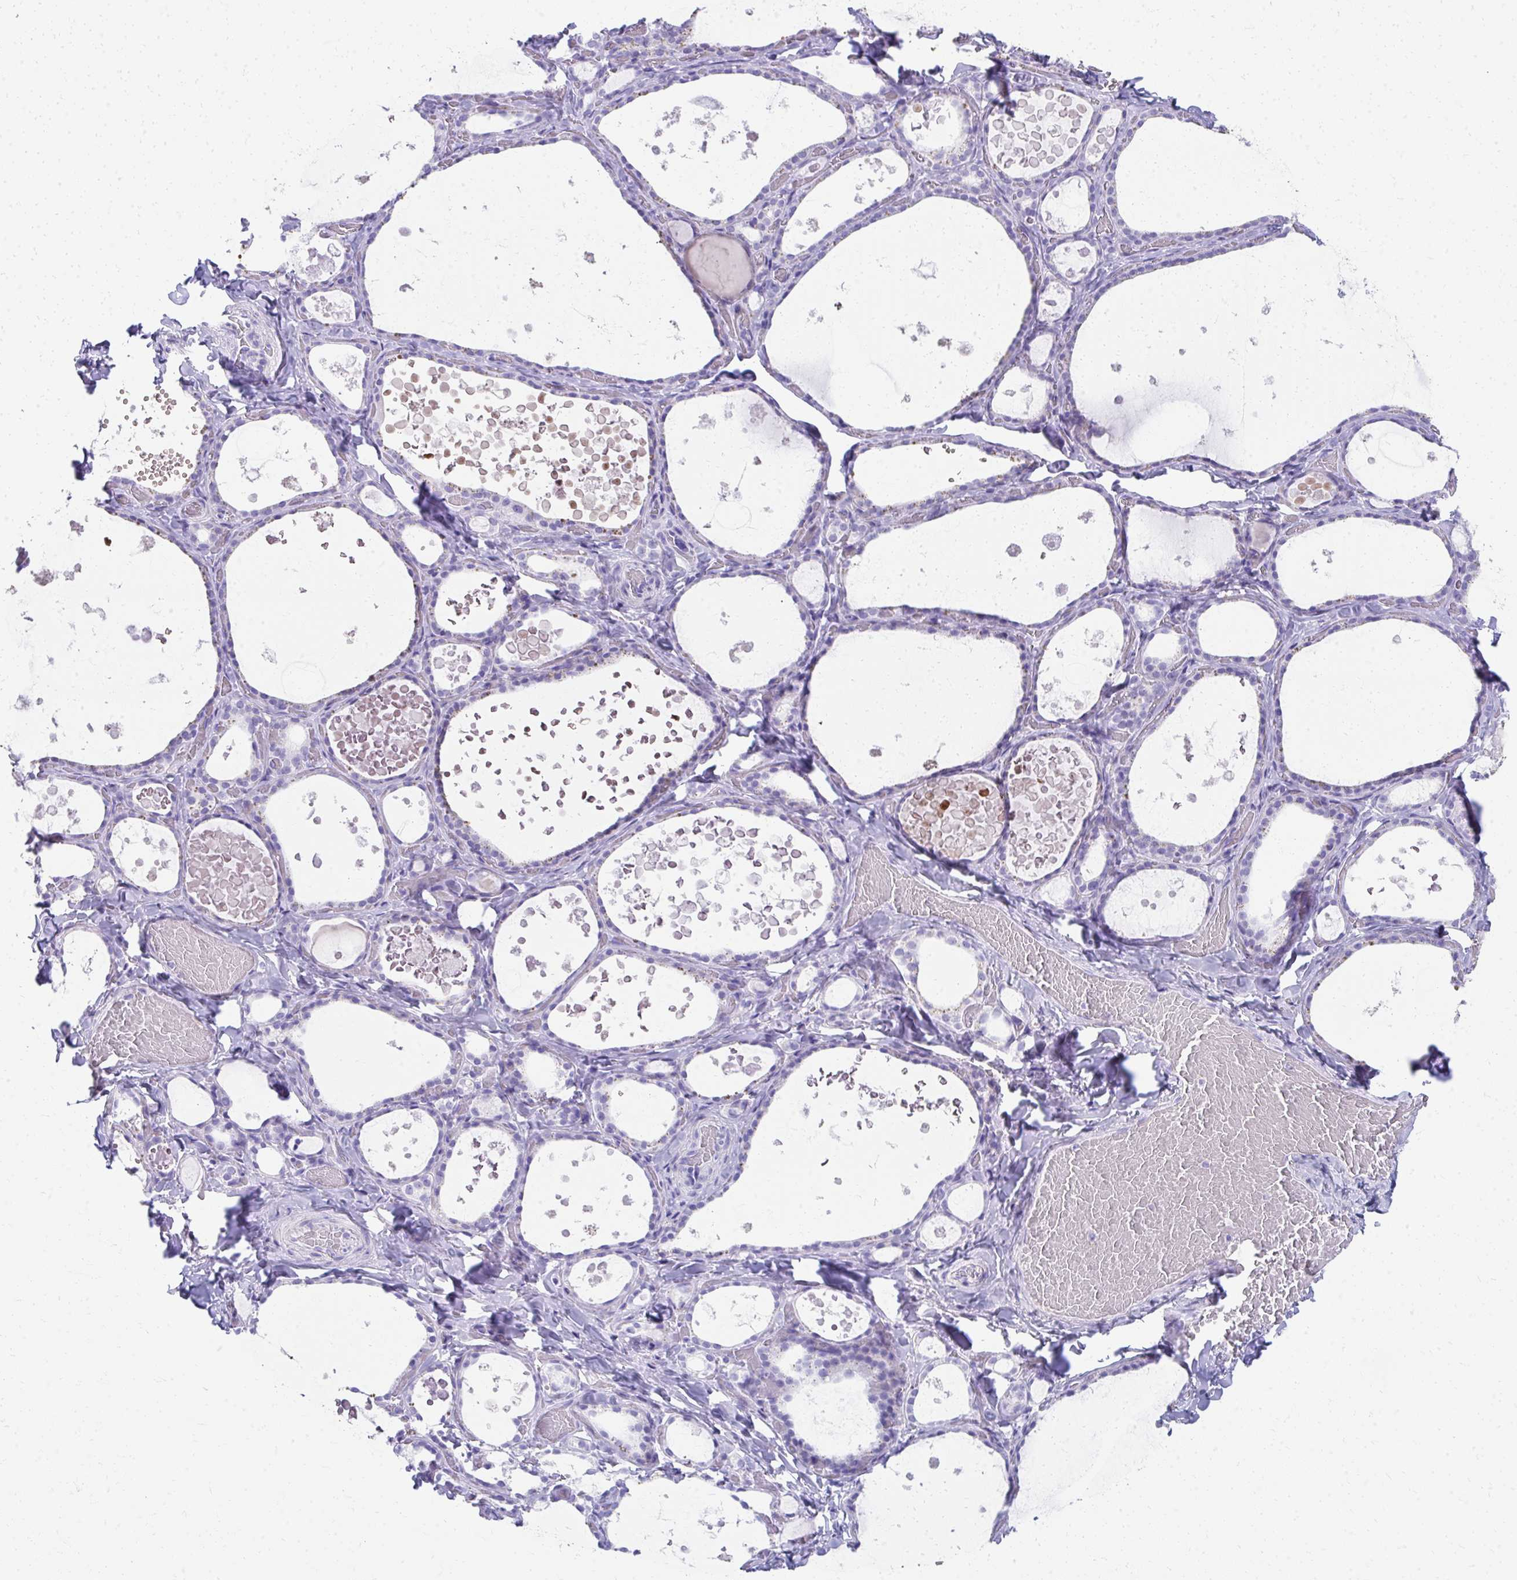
{"staining": {"intensity": "negative", "quantity": "none", "location": "none"}, "tissue": "thyroid gland", "cell_type": "Glandular cells", "image_type": "normal", "snomed": [{"axis": "morphology", "description": "Normal tissue, NOS"}, {"axis": "topography", "description": "Thyroid gland"}], "caption": "A high-resolution histopathology image shows immunohistochemistry (IHC) staining of unremarkable thyroid gland, which shows no significant staining in glandular cells.", "gene": "SEC14L3", "patient": {"sex": "female", "age": 56}}